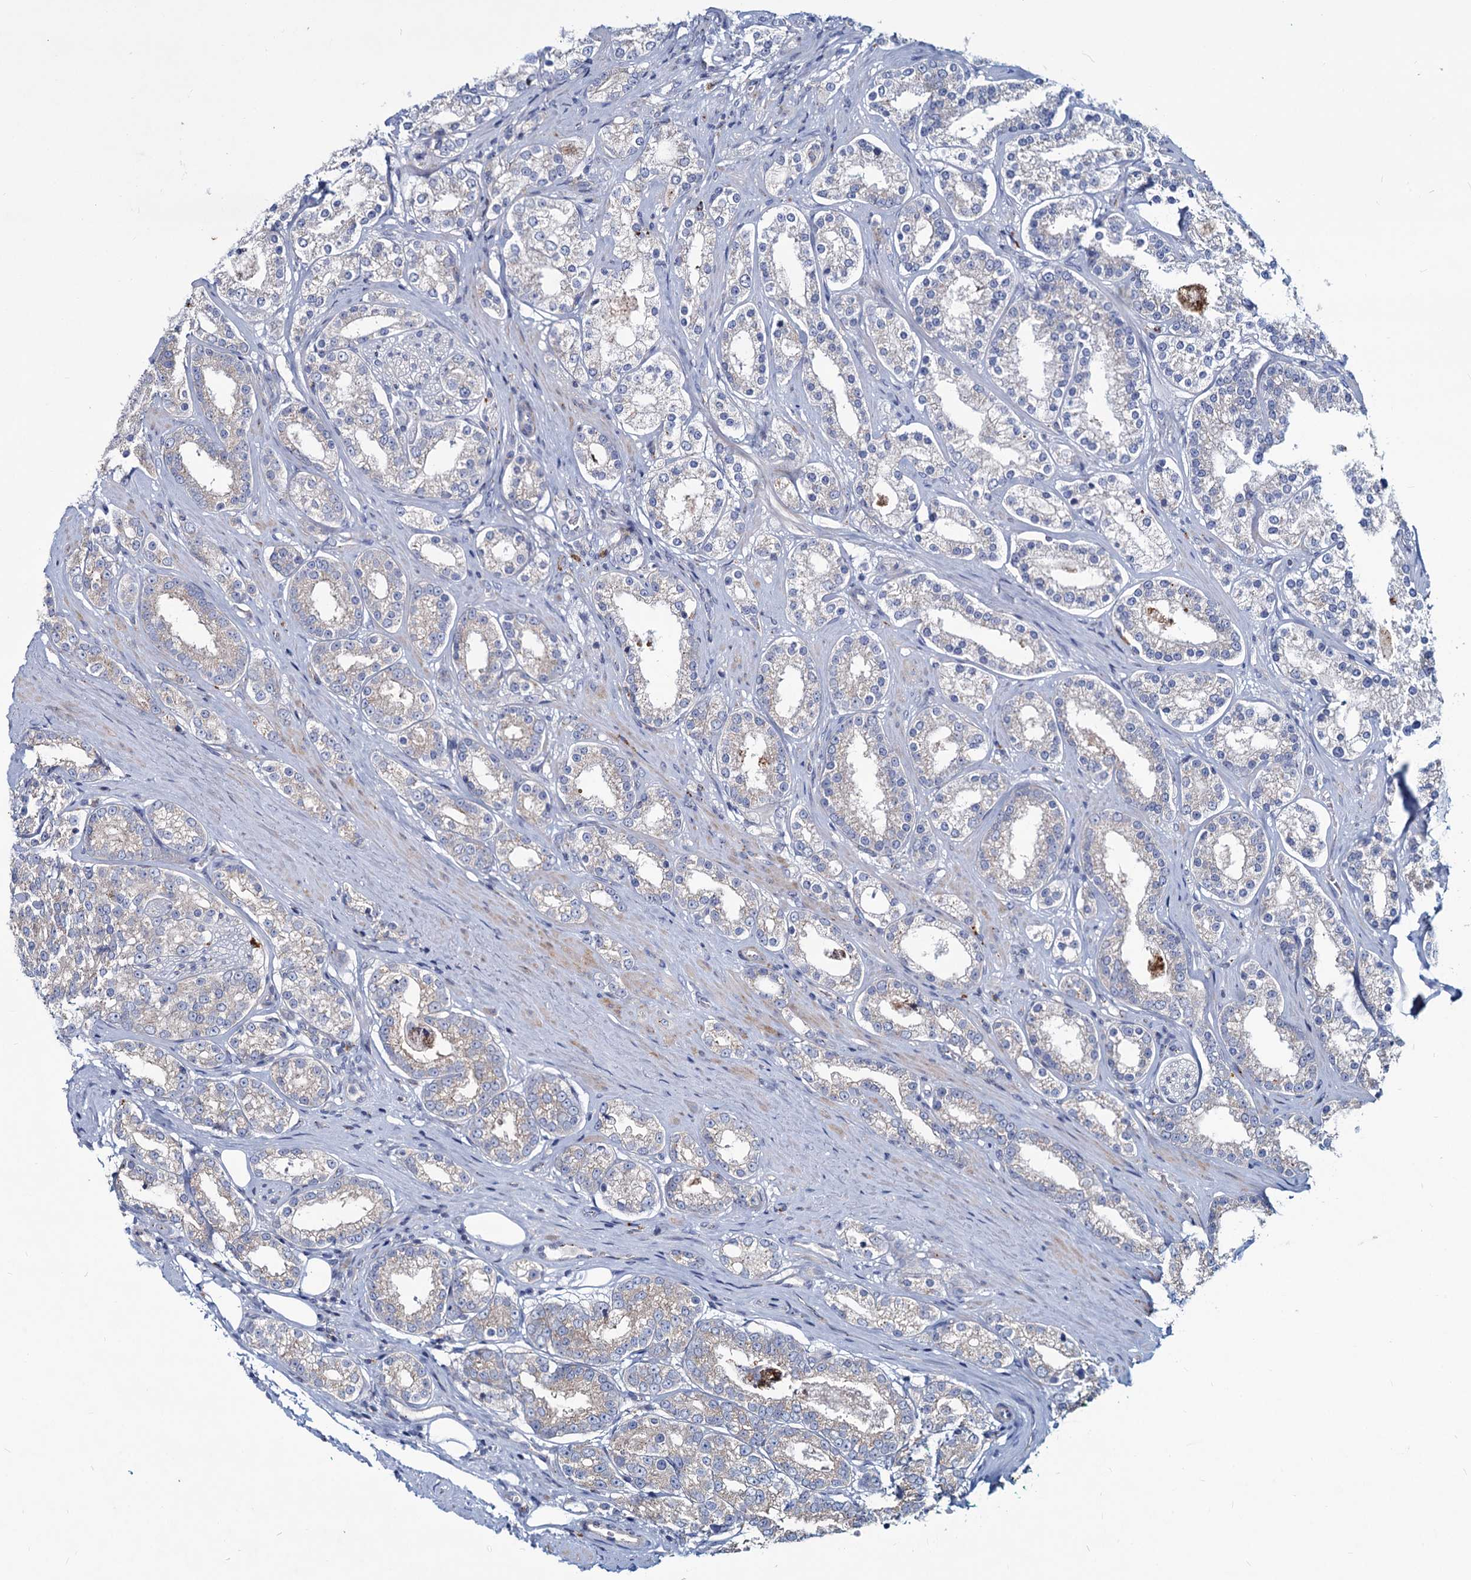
{"staining": {"intensity": "negative", "quantity": "none", "location": "none"}, "tissue": "prostate cancer", "cell_type": "Tumor cells", "image_type": "cancer", "snomed": [{"axis": "morphology", "description": "Normal tissue, NOS"}, {"axis": "morphology", "description": "Adenocarcinoma, High grade"}, {"axis": "topography", "description": "Prostate"}], "caption": "Adenocarcinoma (high-grade) (prostate) was stained to show a protein in brown. There is no significant positivity in tumor cells.", "gene": "AGBL4", "patient": {"sex": "male", "age": 83}}